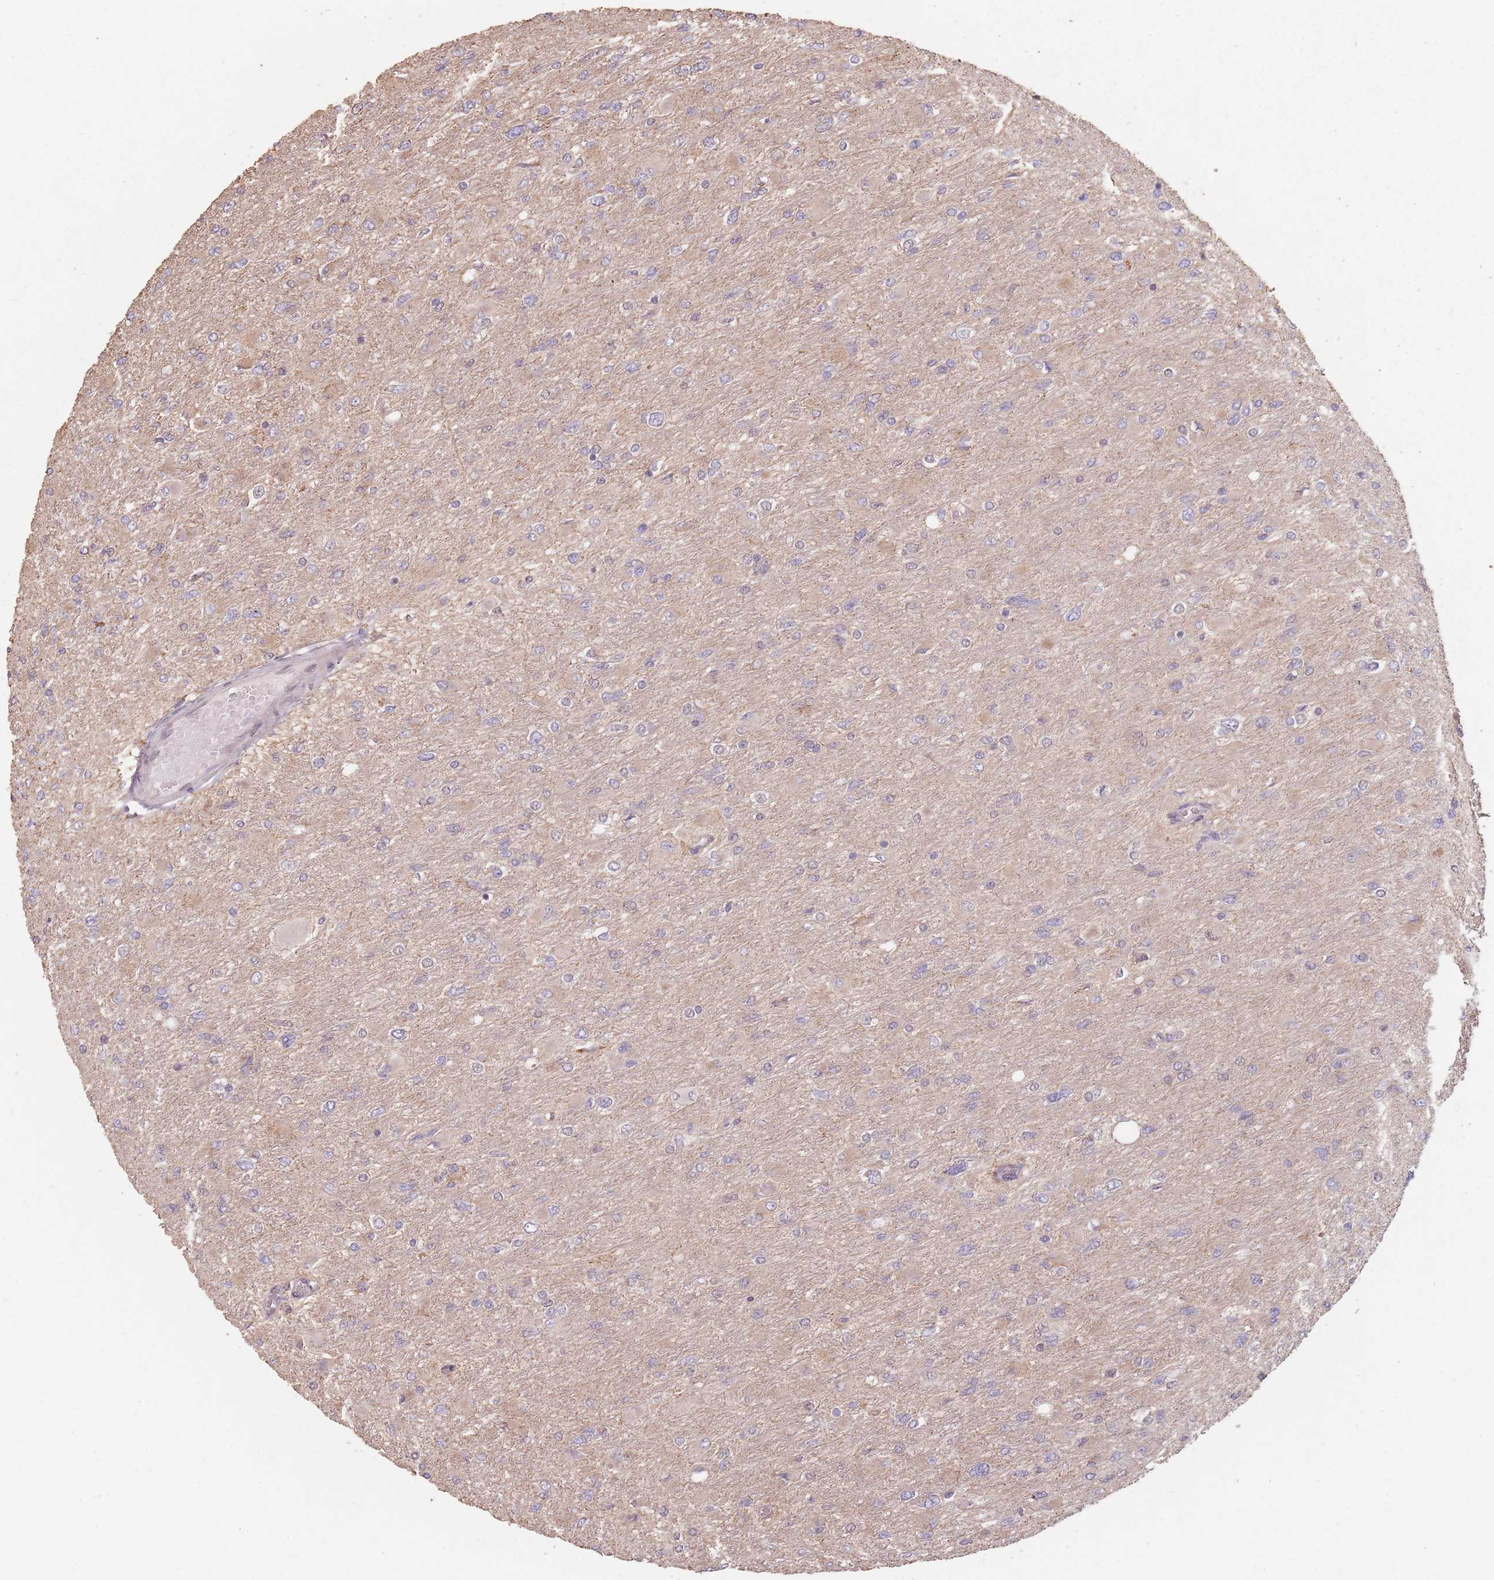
{"staining": {"intensity": "negative", "quantity": "none", "location": "none"}, "tissue": "glioma", "cell_type": "Tumor cells", "image_type": "cancer", "snomed": [{"axis": "morphology", "description": "Glioma, malignant, High grade"}, {"axis": "topography", "description": "Cerebral cortex"}], "caption": "High magnification brightfield microscopy of glioma stained with DAB (brown) and counterstained with hematoxylin (blue): tumor cells show no significant staining.", "gene": "VPS52", "patient": {"sex": "female", "age": 36}}